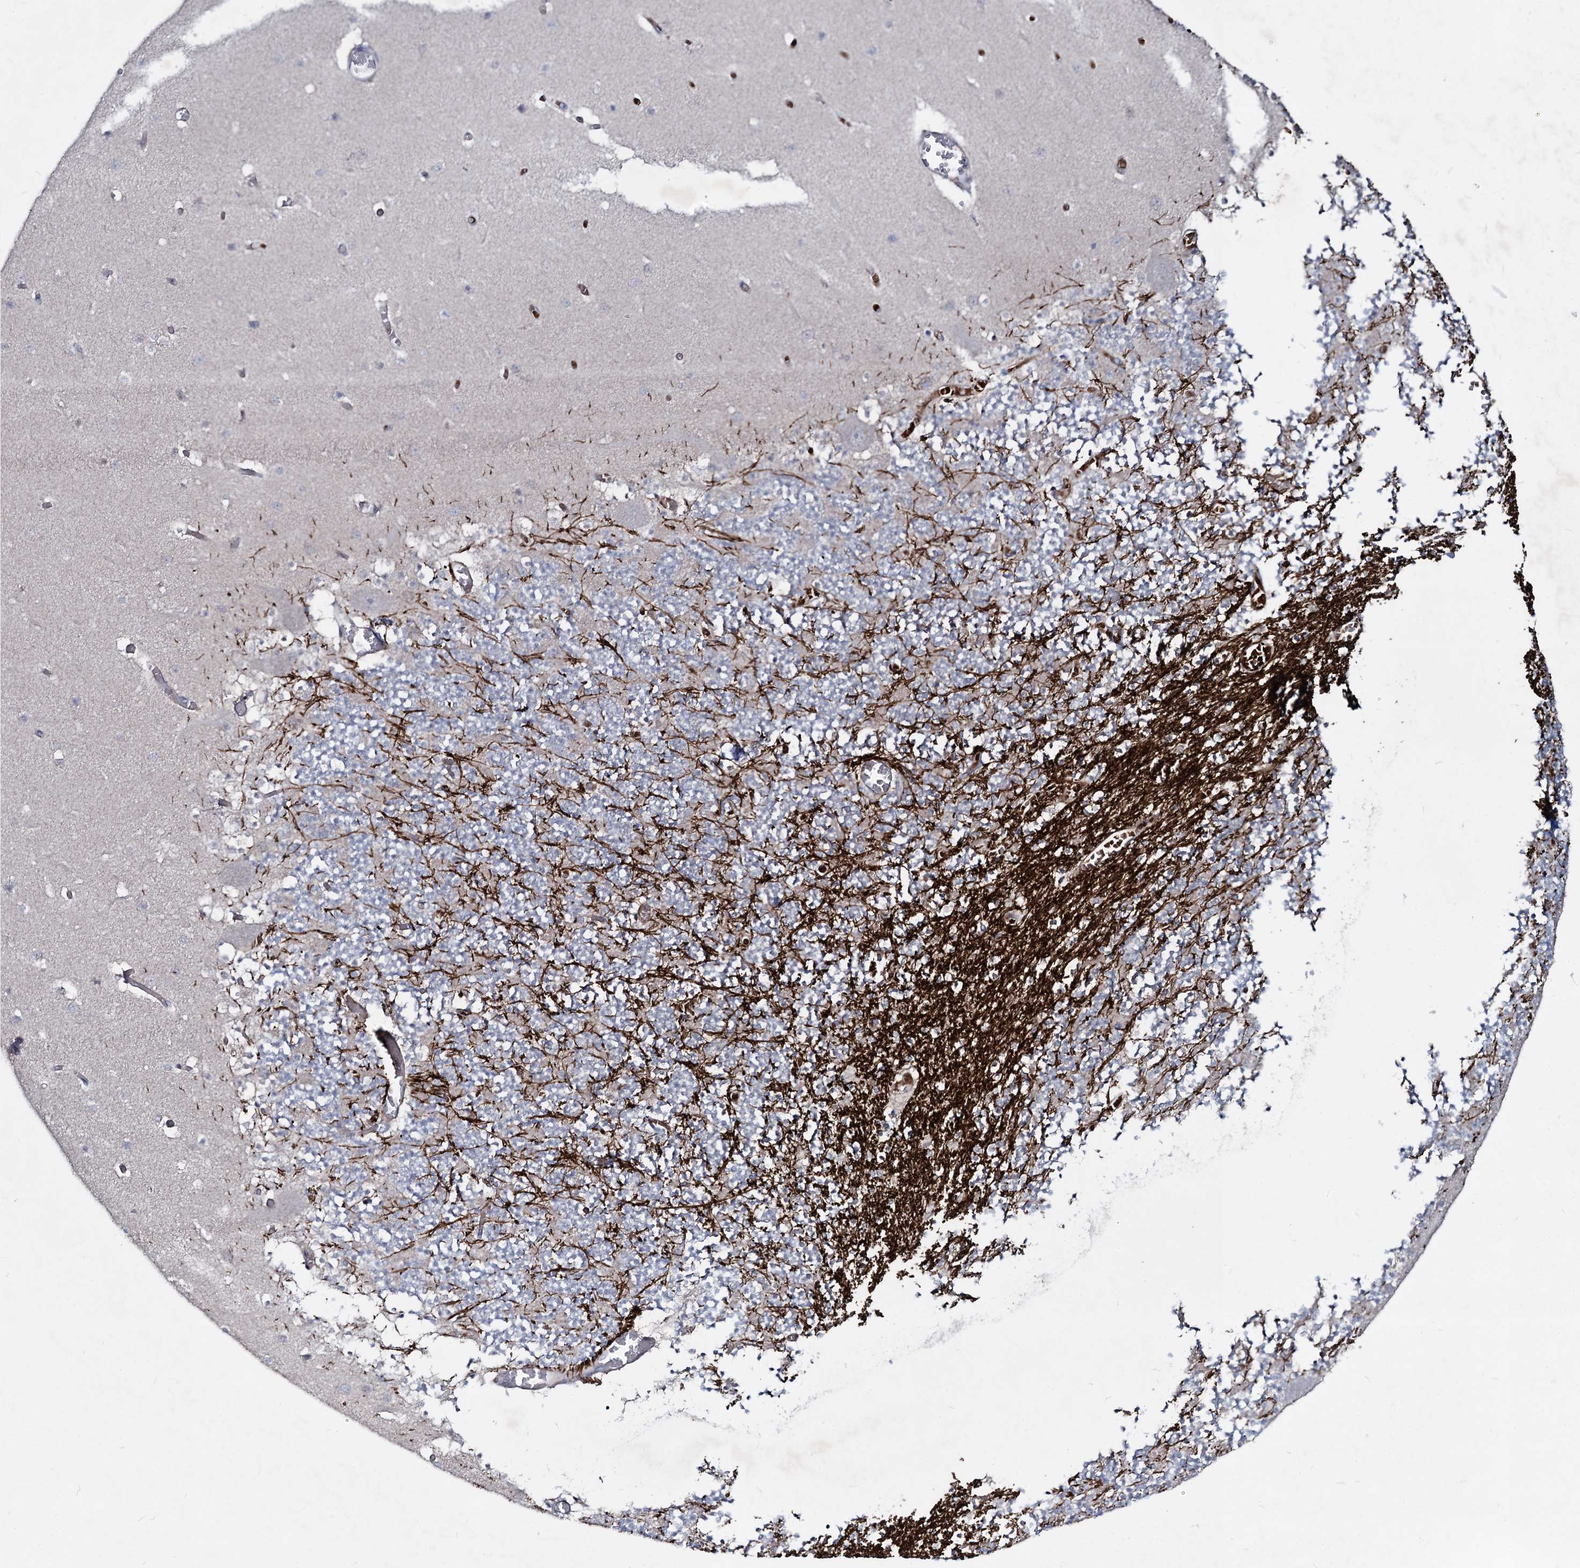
{"staining": {"intensity": "negative", "quantity": "none", "location": "none"}, "tissue": "cerebellum", "cell_type": "Cells in granular layer", "image_type": "normal", "snomed": [{"axis": "morphology", "description": "Normal tissue, NOS"}, {"axis": "topography", "description": "Cerebellum"}], "caption": "IHC of normal human cerebellum shows no positivity in cells in granular layer. The staining was performed using DAB to visualize the protein expression in brown, while the nuclei were stained in blue with hematoxylin (Magnification: 20x).", "gene": "RNF6", "patient": {"sex": "female", "age": 28}}